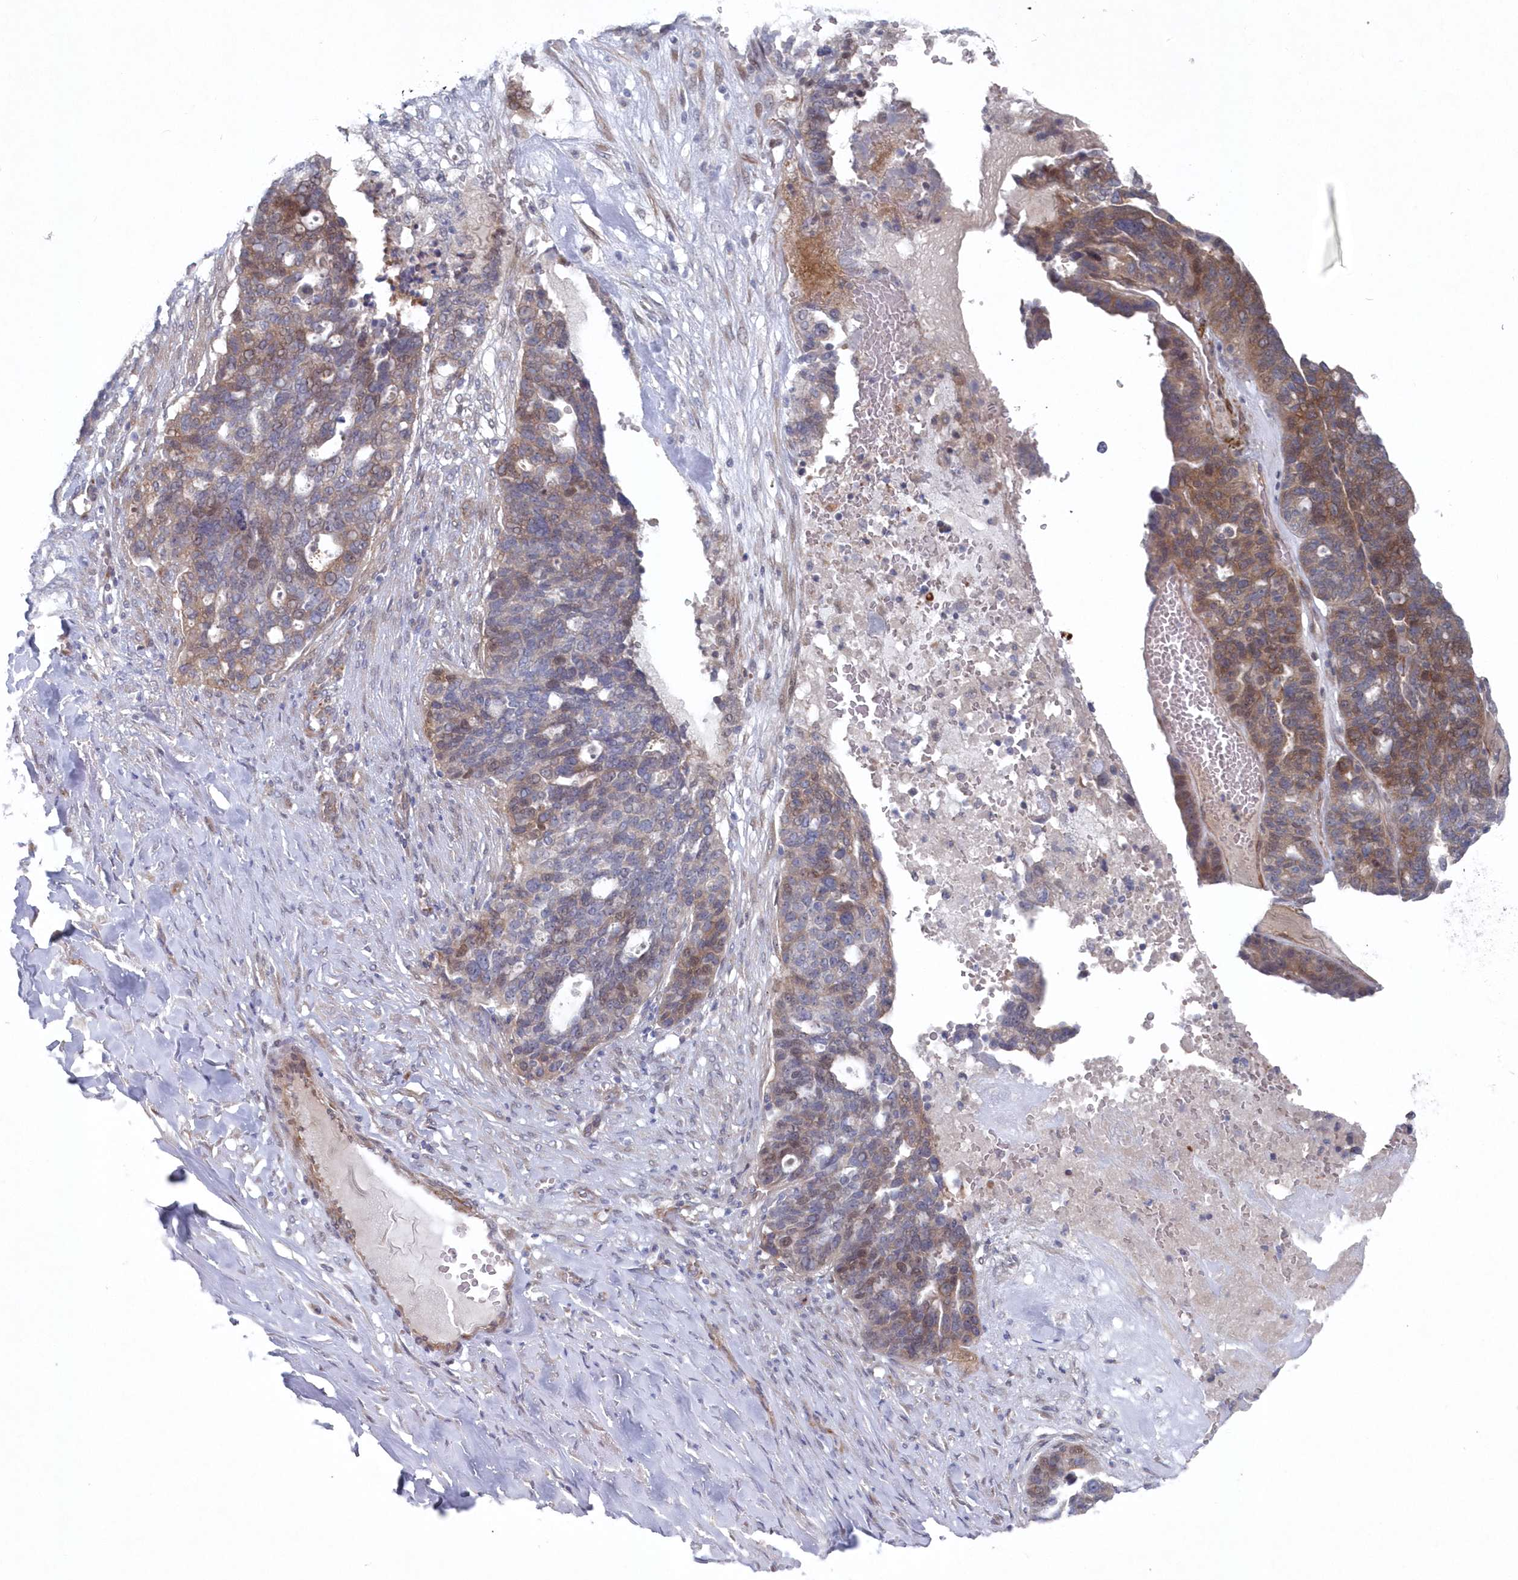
{"staining": {"intensity": "moderate", "quantity": "<25%", "location": "cytoplasmic/membranous"}, "tissue": "ovarian cancer", "cell_type": "Tumor cells", "image_type": "cancer", "snomed": [{"axis": "morphology", "description": "Cystadenocarcinoma, serous, NOS"}, {"axis": "topography", "description": "Ovary"}], "caption": "This micrograph displays immunohistochemistry staining of serous cystadenocarcinoma (ovarian), with low moderate cytoplasmic/membranous positivity in approximately <25% of tumor cells.", "gene": "KIAA1586", "patient": {"sex": "female", "age": 59}}